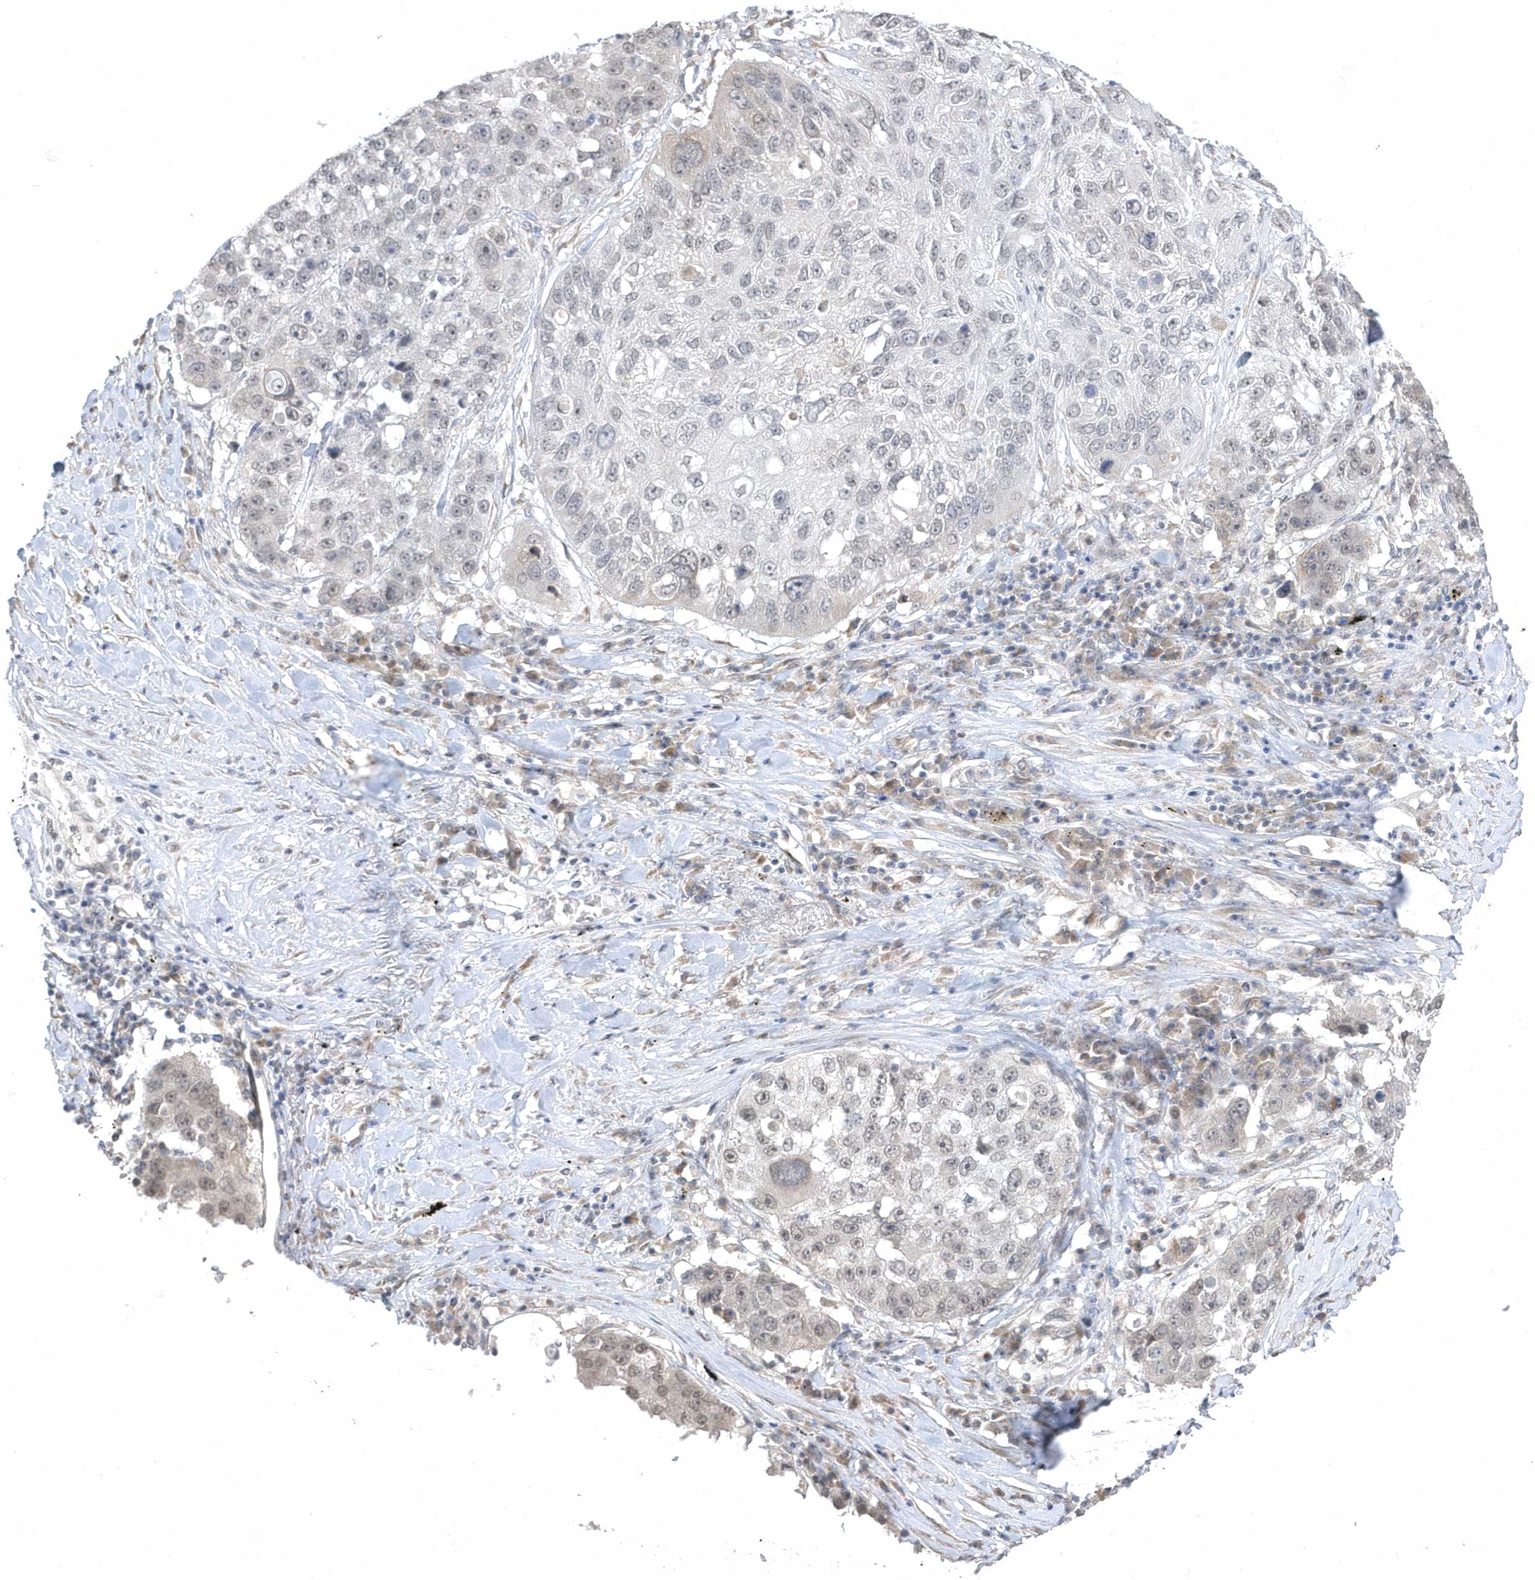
{"staining": {"intensity": "weak", "quantity": "<25%", "location": "nuclear"}, "tissue": "lung cancer", "cell_type": "Tumor cells", "image_type": "cancer", "snomed": [{"axis": "morphology", "description": "Squamous cell carcinoma, NOS"}, {"axis": "topography", "description": "Lung"}], "caption": "DAB (3,3'-diaminobenzidine) immunohistochemical staining of human lung squamous cell carcinoma displays no significant expression in tumor cells.", "gene": "ZC3H12D", "patient": {"sex": "male", "age": 61}}